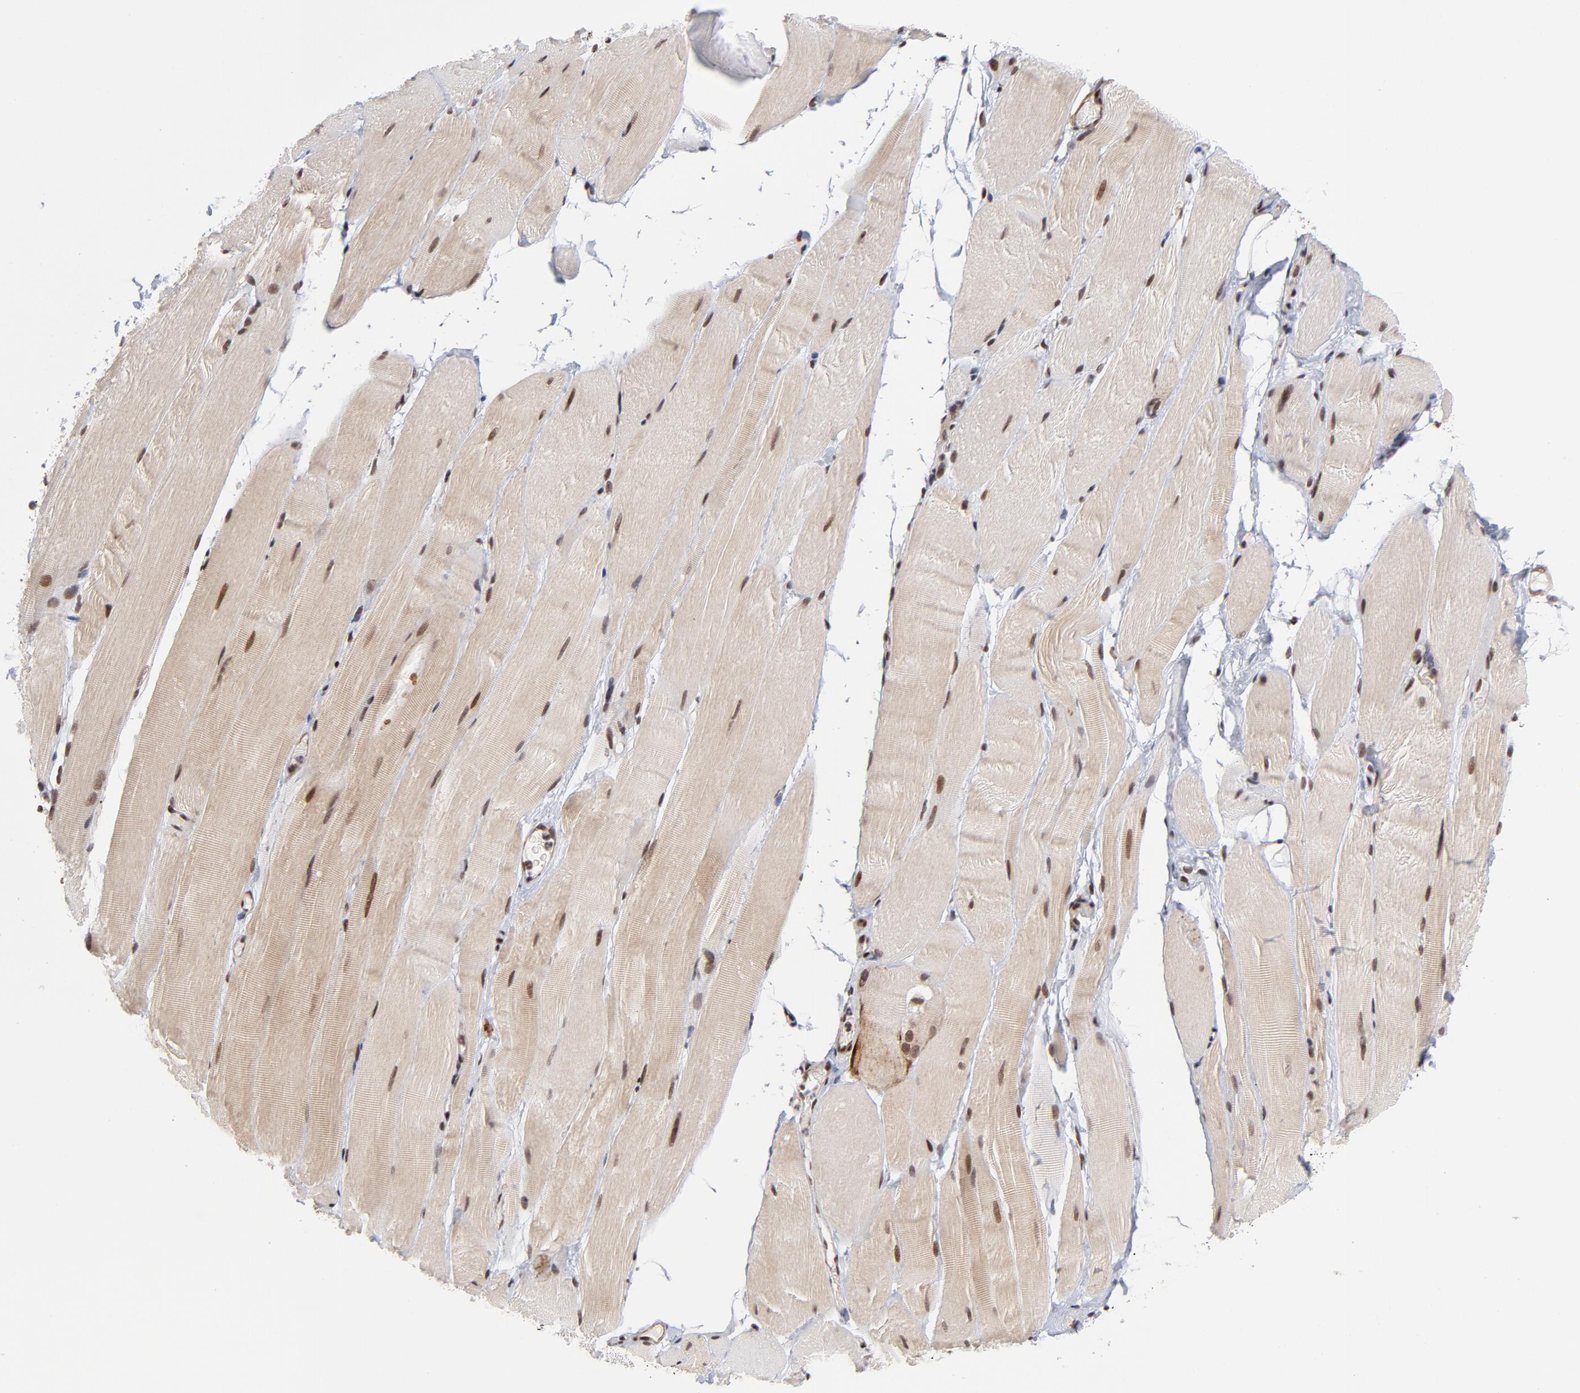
{"staining": {"intensity": "strong", "quantity": ">75%", "location": "cytoplasmic/membranous,nuclear"}, "tissue": "skeletal muscle", "cell_type": "Myocytes", "image_type": "normal", "snomed": [{"axis": "morphology", "description": "Normal tissue, NOS"}, {"axis": "topography", "description": "Skeletal muscle"}, {"axis": "topography", "description": "Parathyroid gland"}], "caption": "The photomicrograph demonstrates immunohistochemical staining of unremarkable skeletal muscle. There is strong cytoplasmic/membranous,nuclear staining is identified in approximately >75% of myocytes.", "gene": "CTCF", "patient": {"sex": "female", "age": 37}}